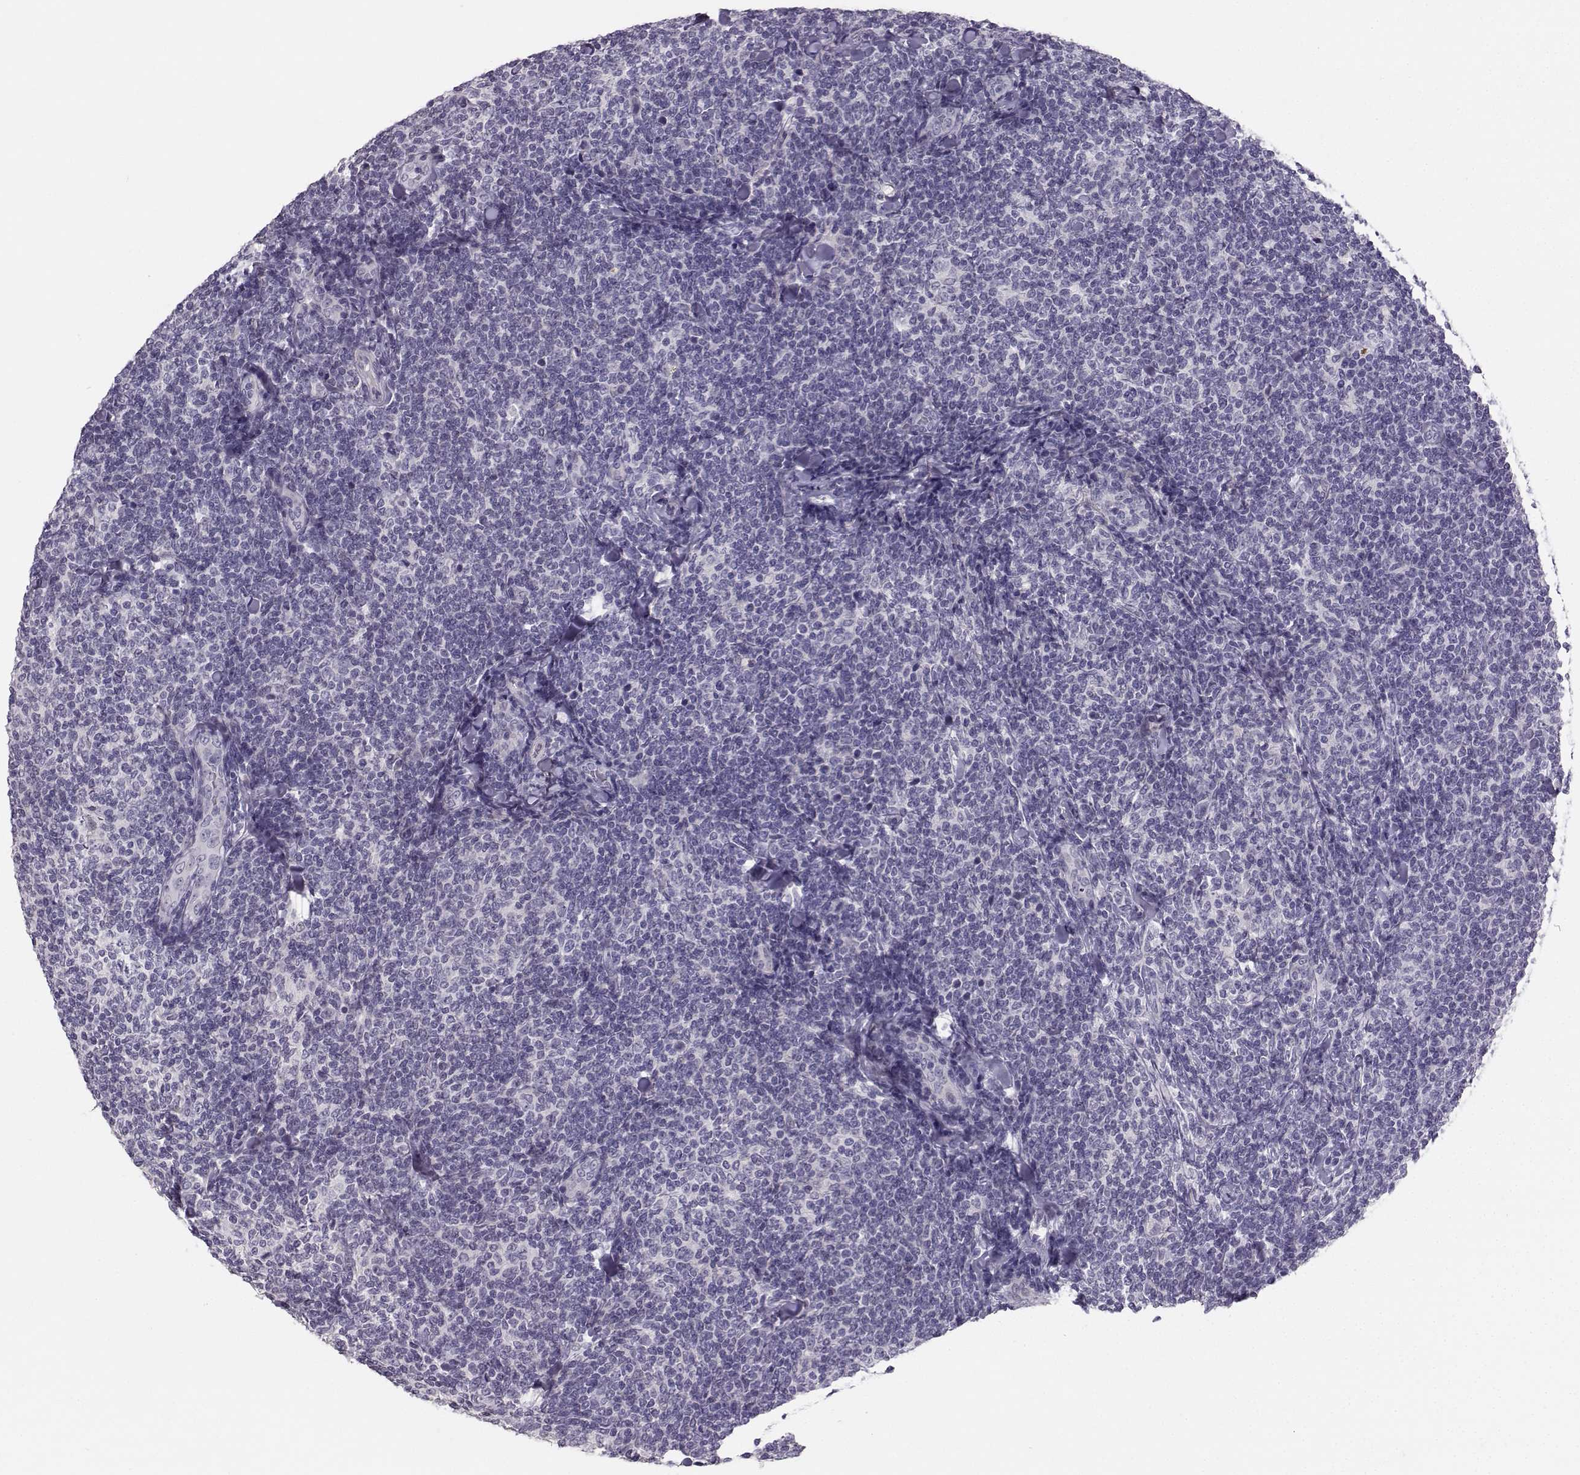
{"staining": {"intensity": "negative", "quantity": "none", "location": "none"}, "tissue": "lymphoma", "cell_type": "Tumor cells", "image_type": "cancer", "snomed": [{"axis": "morphology", "description": "Malignant lymphoma, non-Hodgkin's type, Low grade"}, {"axis": "topography", "description": "Lymph node"}], "caption": "There is no significant expression in tumor cells of lymphoma.", "gene": "PKP2", "patient": {"sex": "female", "age": 56}}